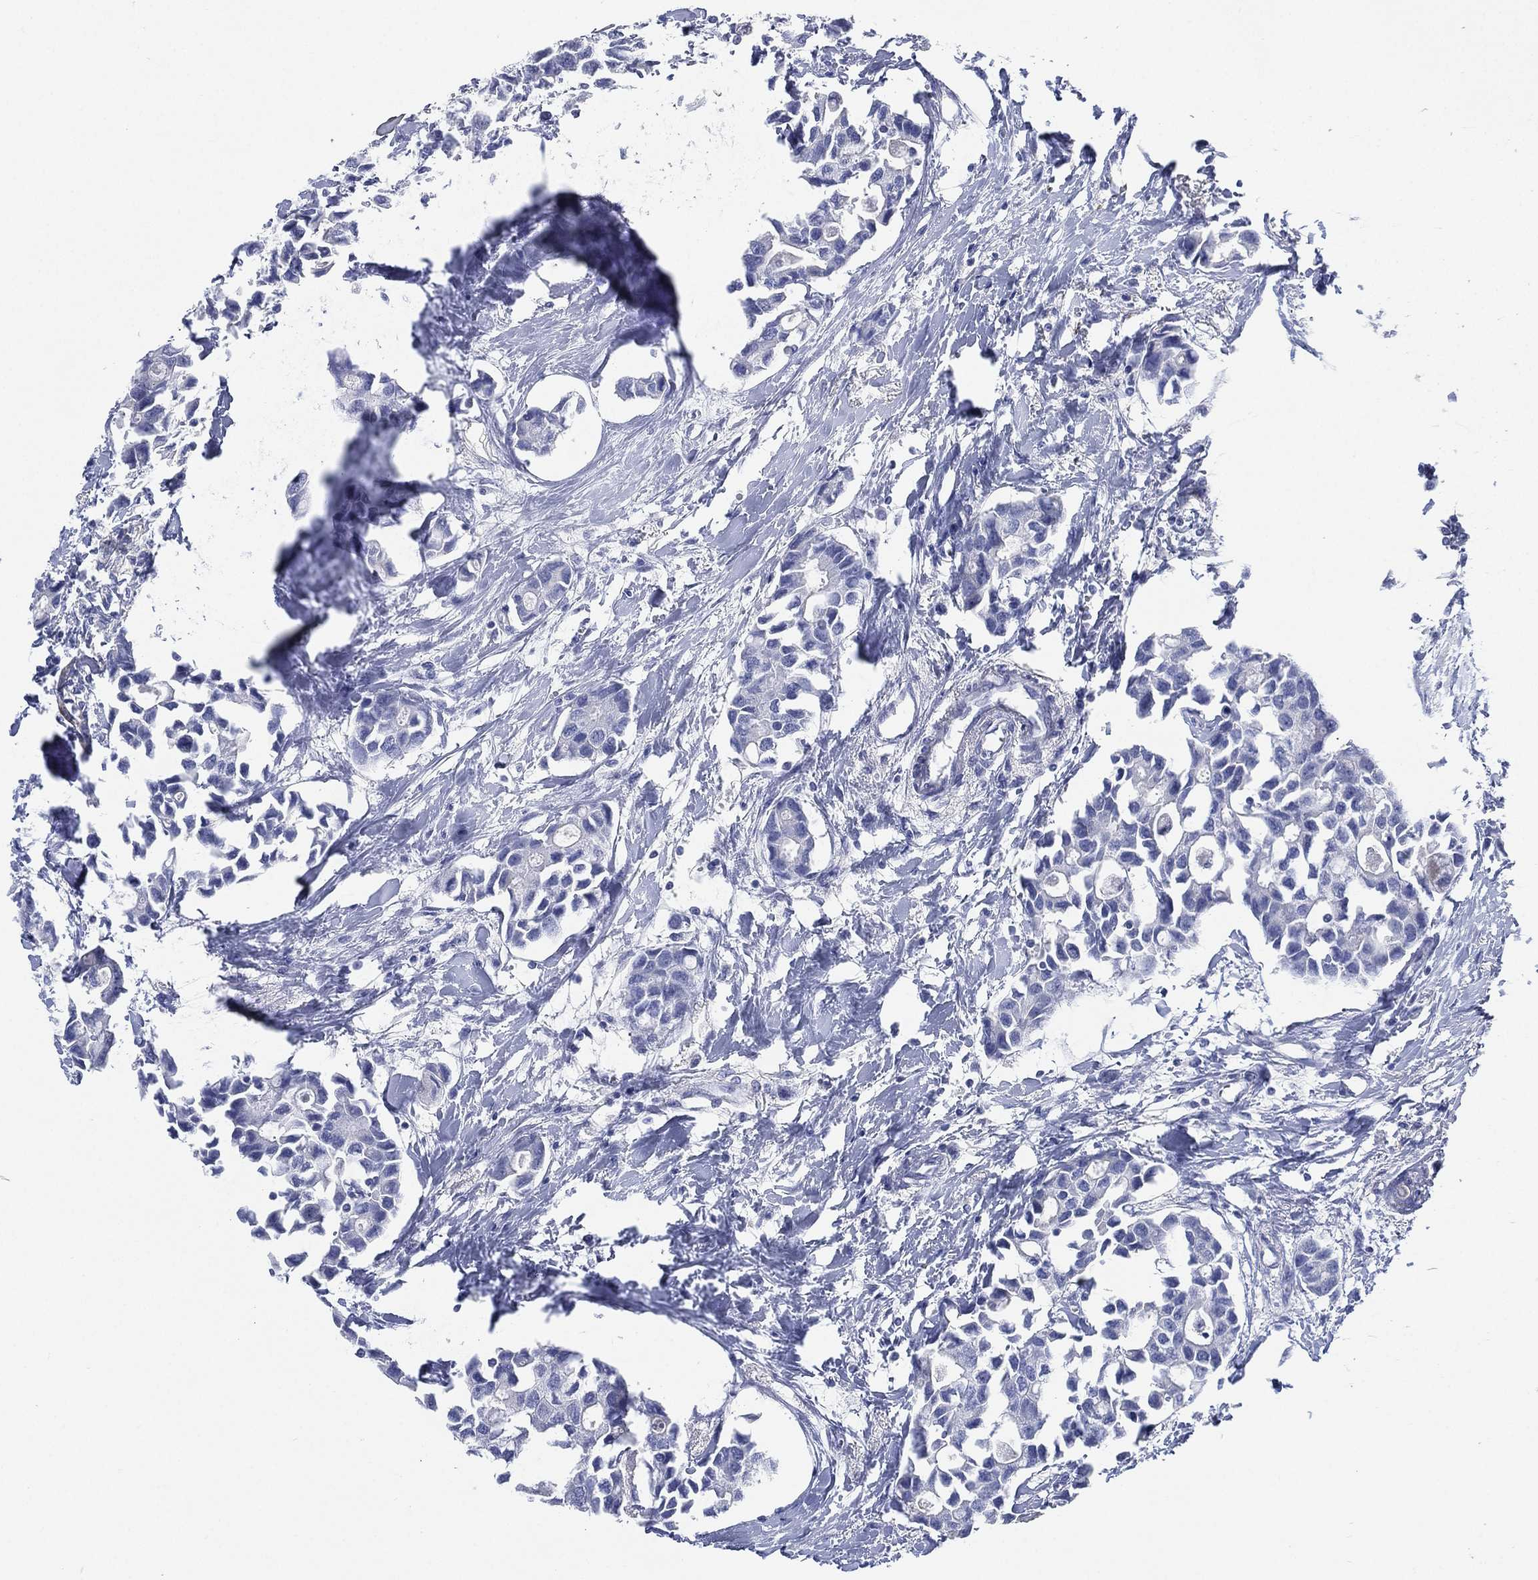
{"staining": {"intensity": "negative", "quantity": "none", "location": "none"}, "tissue": "breast cancer", "cell_type": "Tumor cells", "image_type": "cancer", "snomed": [{"axis": "morphology", "description": "Duct carcinoma"}, {"axis": "topography", "description": "Breast"}], "caption": "This is a micrograph of immunohistochemistry staining of breast cancer (infiltrating ductal carcinoma), which shows no positivity in tumor cells.", "gene": "C5orf46", "patient": {"sex": "female", "age": 83}}